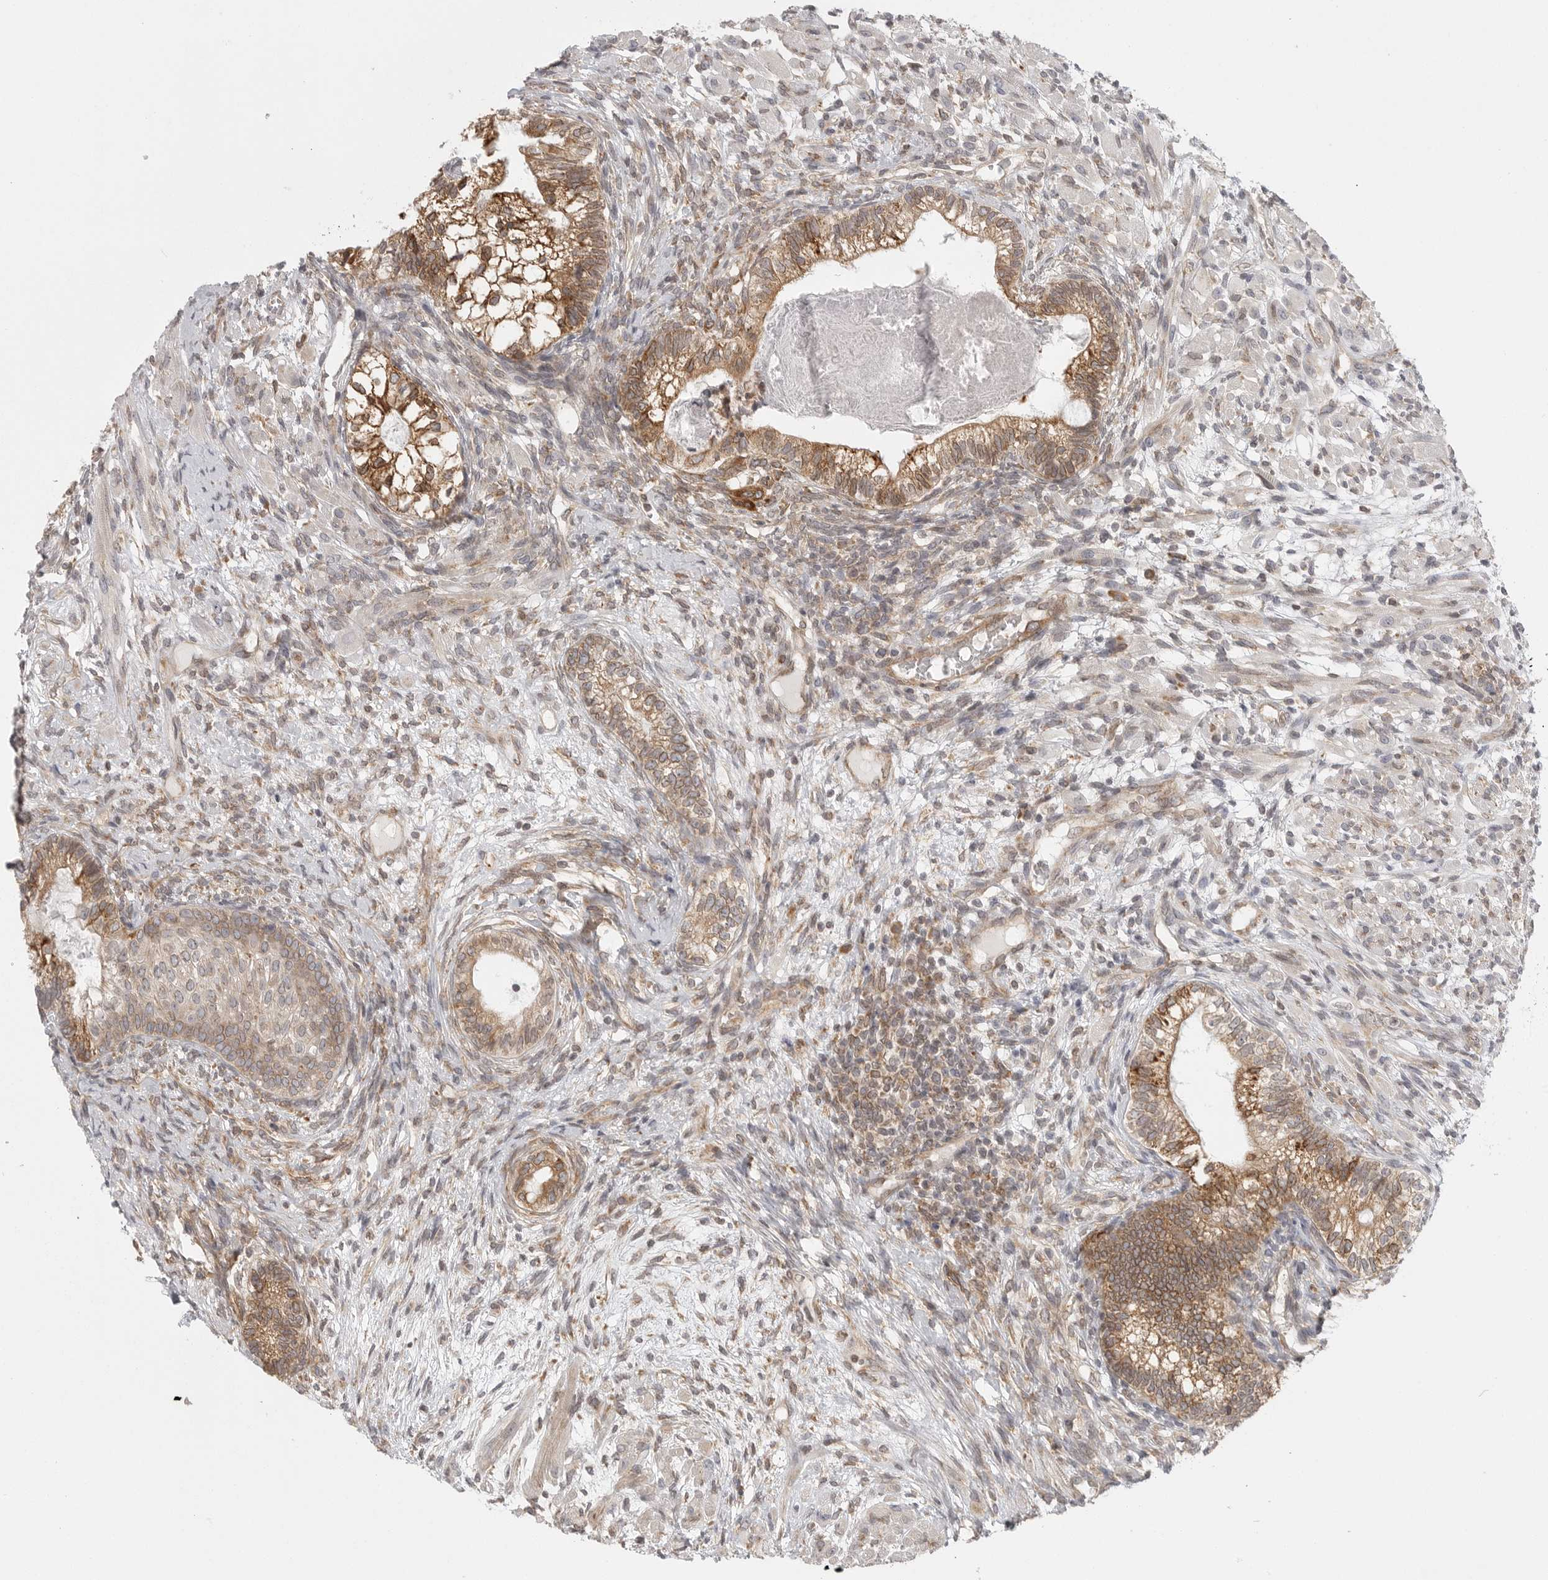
{"staining": {"intensity": "moderate", "quantity": ">75%", "location": "cytoplasmic/membranous"}, "tissue": "testis cancer", "cell_type": "Tumor cells", "image_type": "cancer", "snomed": [{"axis": "morphology", "description": "Seminoma, NOS"}, {"axis": "morphology", "description": "Carcinoma, Embryonal, NOS"}, {"axis": "topography", "description": "Testis"}], "caption": "This is a photomicrograph of immunohistochemistry staining of testis cancer, which shows moderate positivity in the cytoplasmic/membranous of tumor cells.", "gene": "CERS2", "patient": {"sex": "male", "age": 28}}